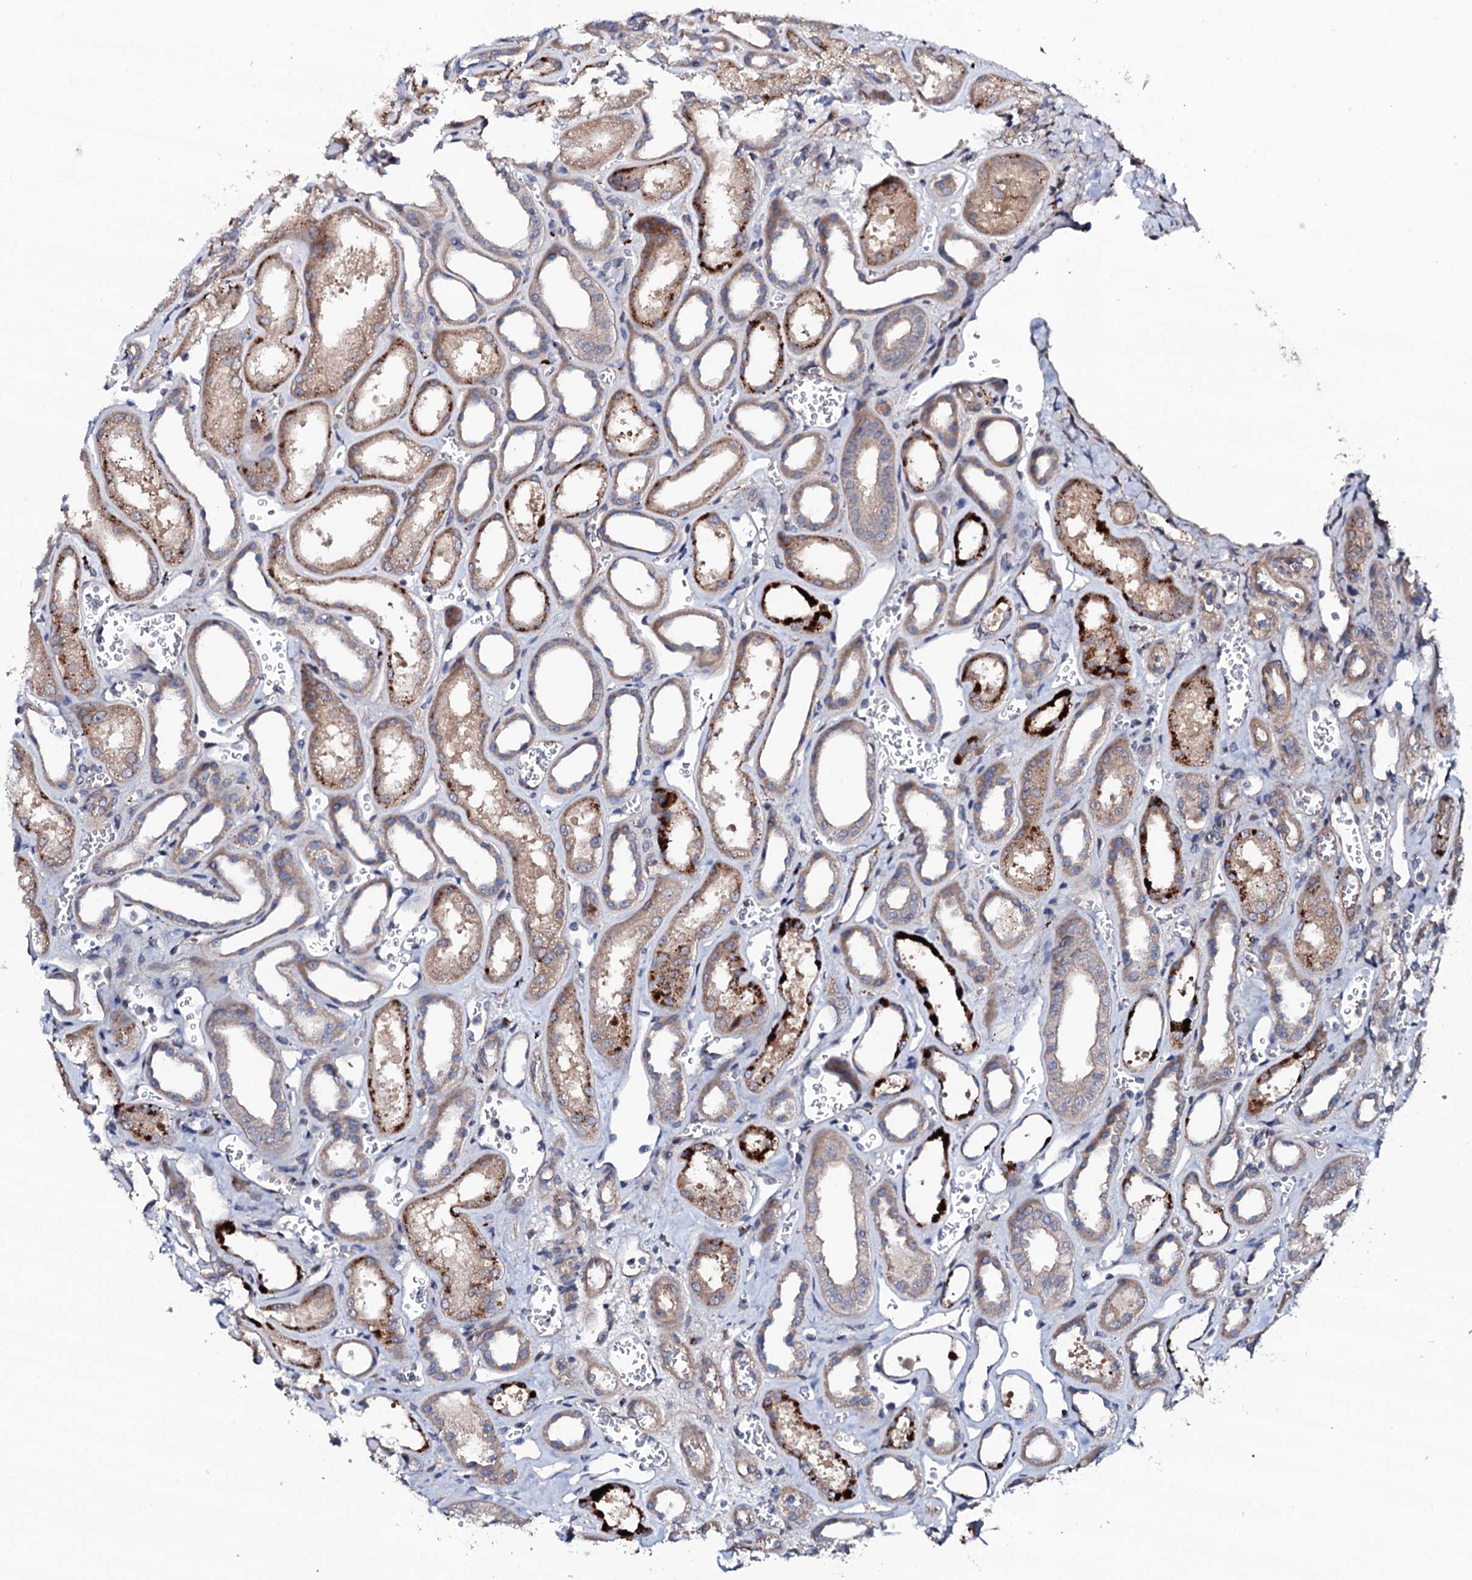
{"staining": {"intensity": "moderate", "quantity": ">75%", "location": "cytoplasmic/membranous"}, "tissue": "kidney", "cell_type": "Cells in glomeruli", "image_type": "normal", "snomed": [{"axis": "morphology", "description": "Normal tissue, NOS"}, {"axis": "morphology", "description": "Adenocarcinoma, NOS"}, {"axis": "topography", "description": "Kidney"}], "caption": "Immunohistochemistry (IHC) histopathology image of benign kidney: kidney stained using immunohistochemistry (IHC) displays medium levels of moderate protein expression localized specifically in the cytoplasmic/membranous of cells in glomeruli, appearing as a cytoplasmic/membranous brown color.", "gene": "CIAO2A", "patient": {"sex": "female", "age": 68}}